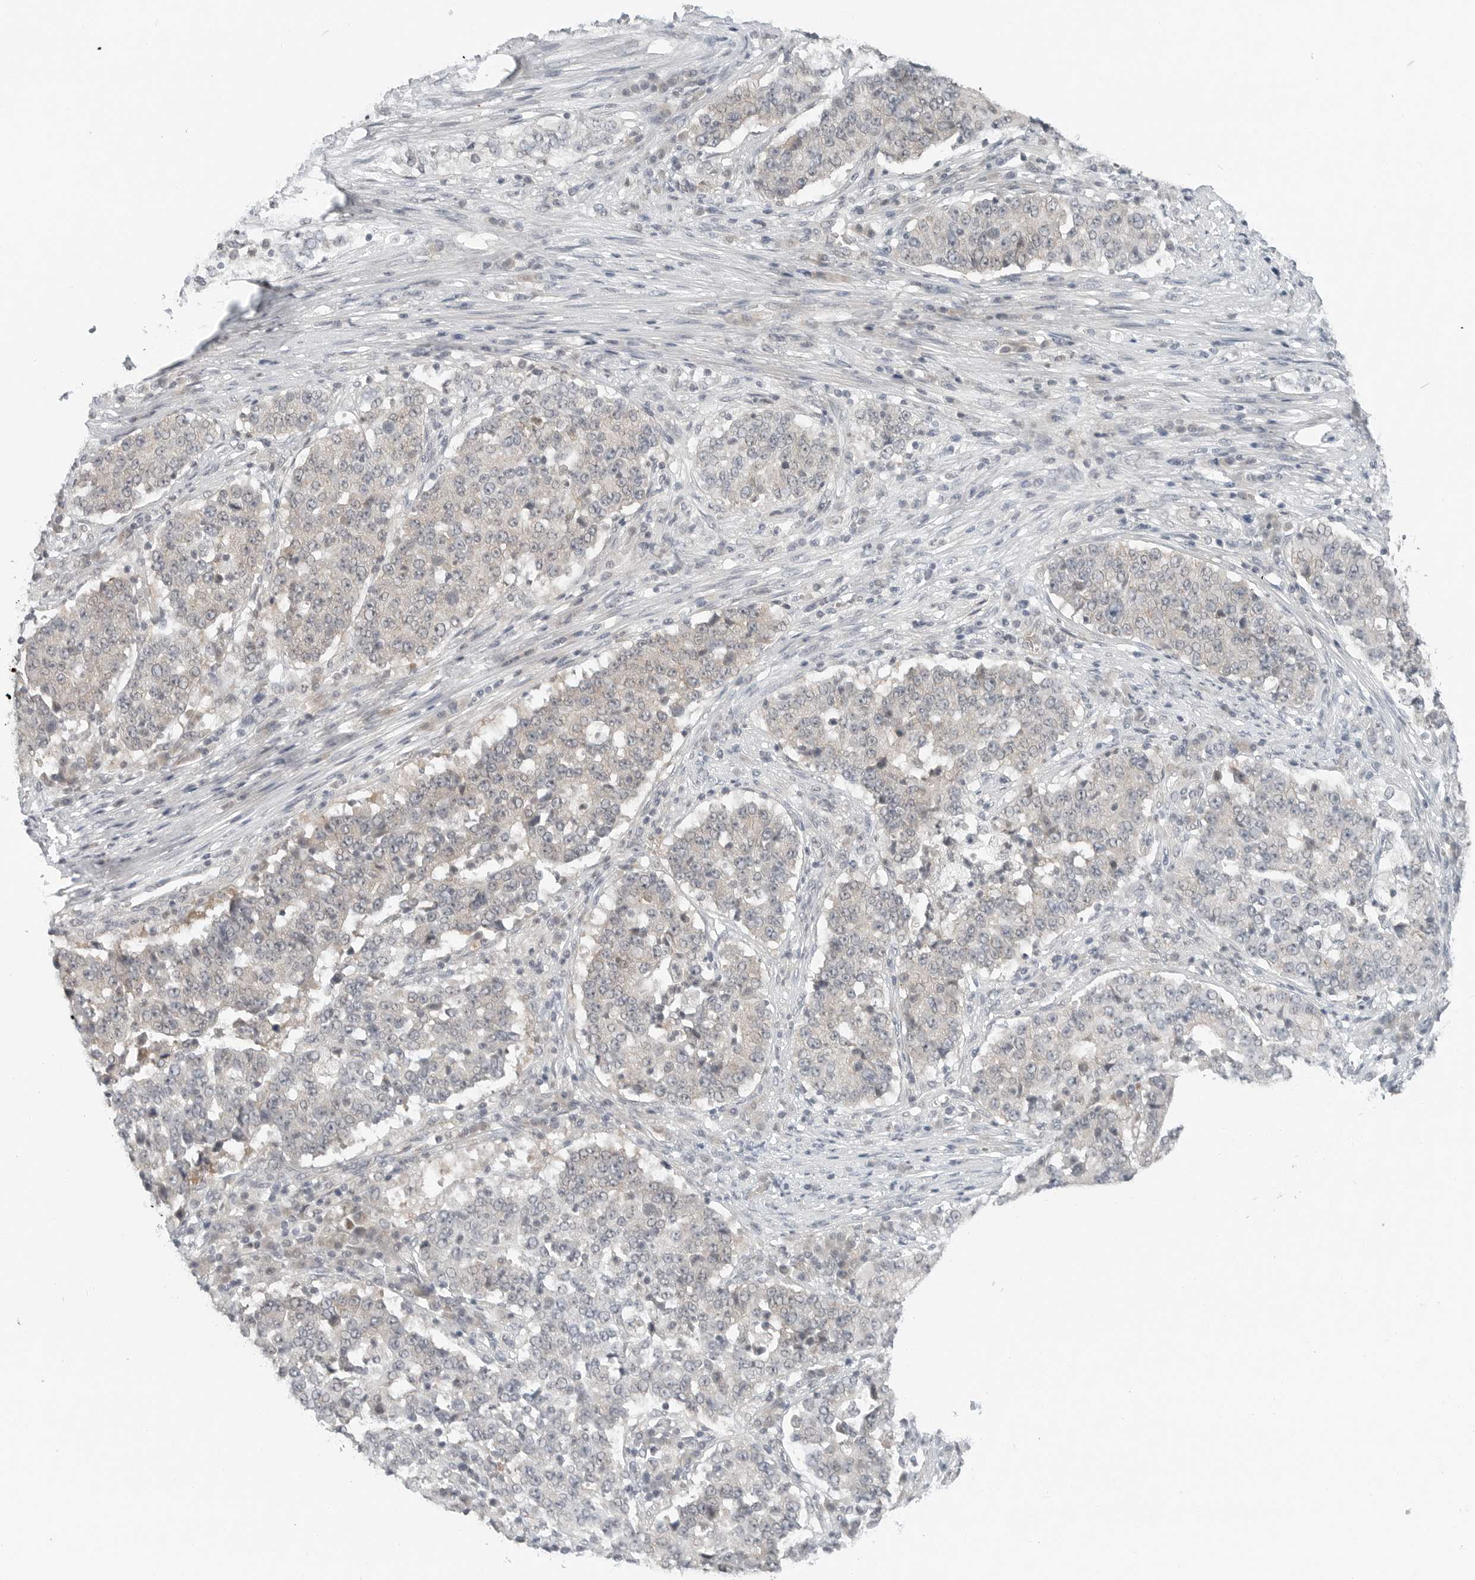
{"staining": {"intensity": "negative", "quantity": "none", "location": "none"}, "tissue": "stomach cancer", "cell_type": "Tumor cells", "image_type": "cancer", "snomed": [{"axis": "morphology", "description": "Adenocarcinoma, NOS"}, {"axis": "topography", "description": "Stomach"}], "caption": "The image displays no staining of tumor cells in adenocarcinoma (stomach).", "gene": "FCRLB", "patient": {"sex": "male", "age": 59}}